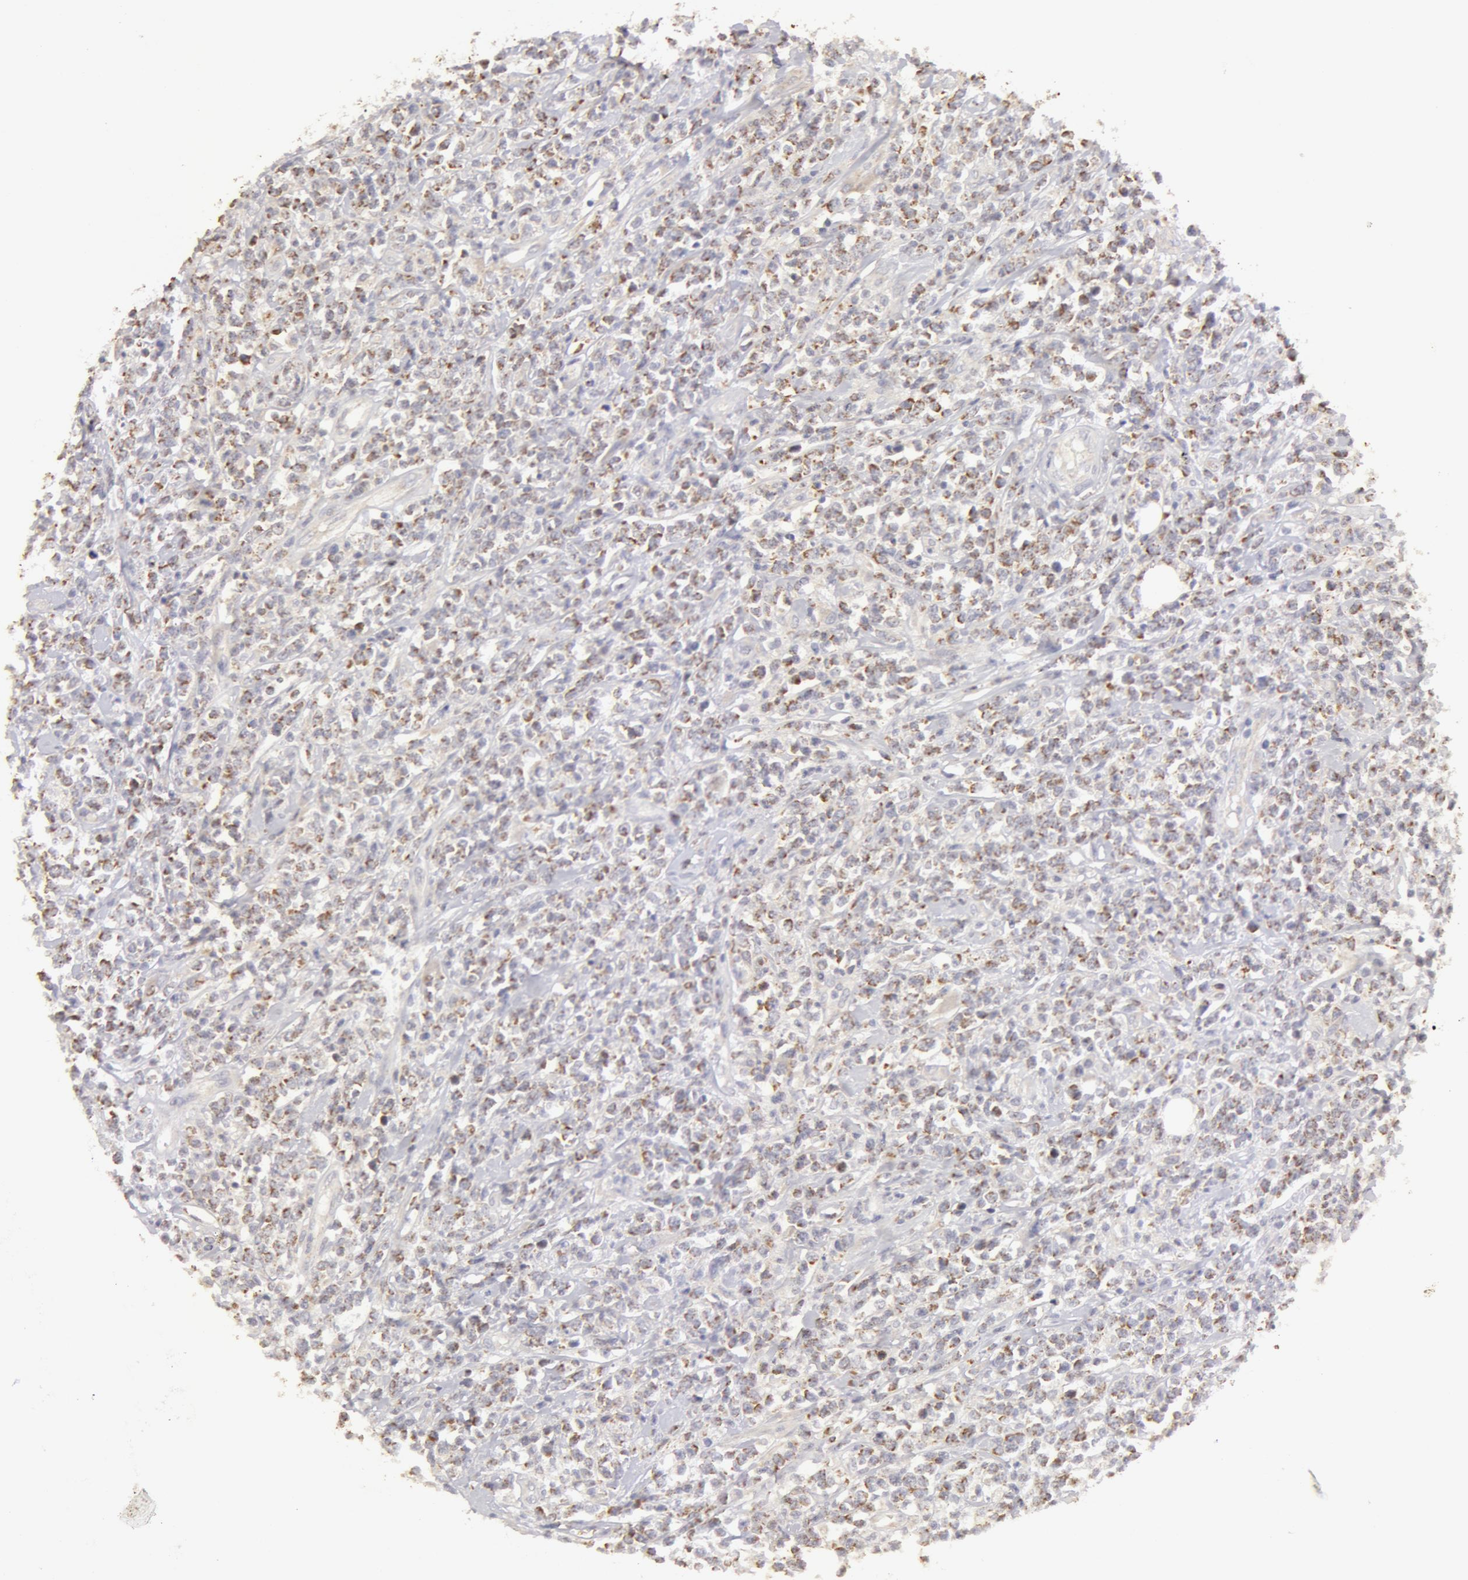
{"staining": {"intensity": "weak", "quantity": "<25%", "location": "cytoplasmic/membranous"}, "tissue": "lymphoma", "cell_type": "Tumor cells", "image_type": "cancer", "snomed": [{"axis": "morphology", "description": "Malignant lymphoma, non-Hodgkin's type, High grade"}, {"axis": "topography", "description": "Colon"}], "caption": "This is a histopathology image of IHC staining of high-grade malignant lymphoma, non-Hodgkin's type, which shows no positivity in tumor cells. Nuclei are stained in blue.", "gene": "ADPRH", "patient": {"sex": "male", "age": 82}}